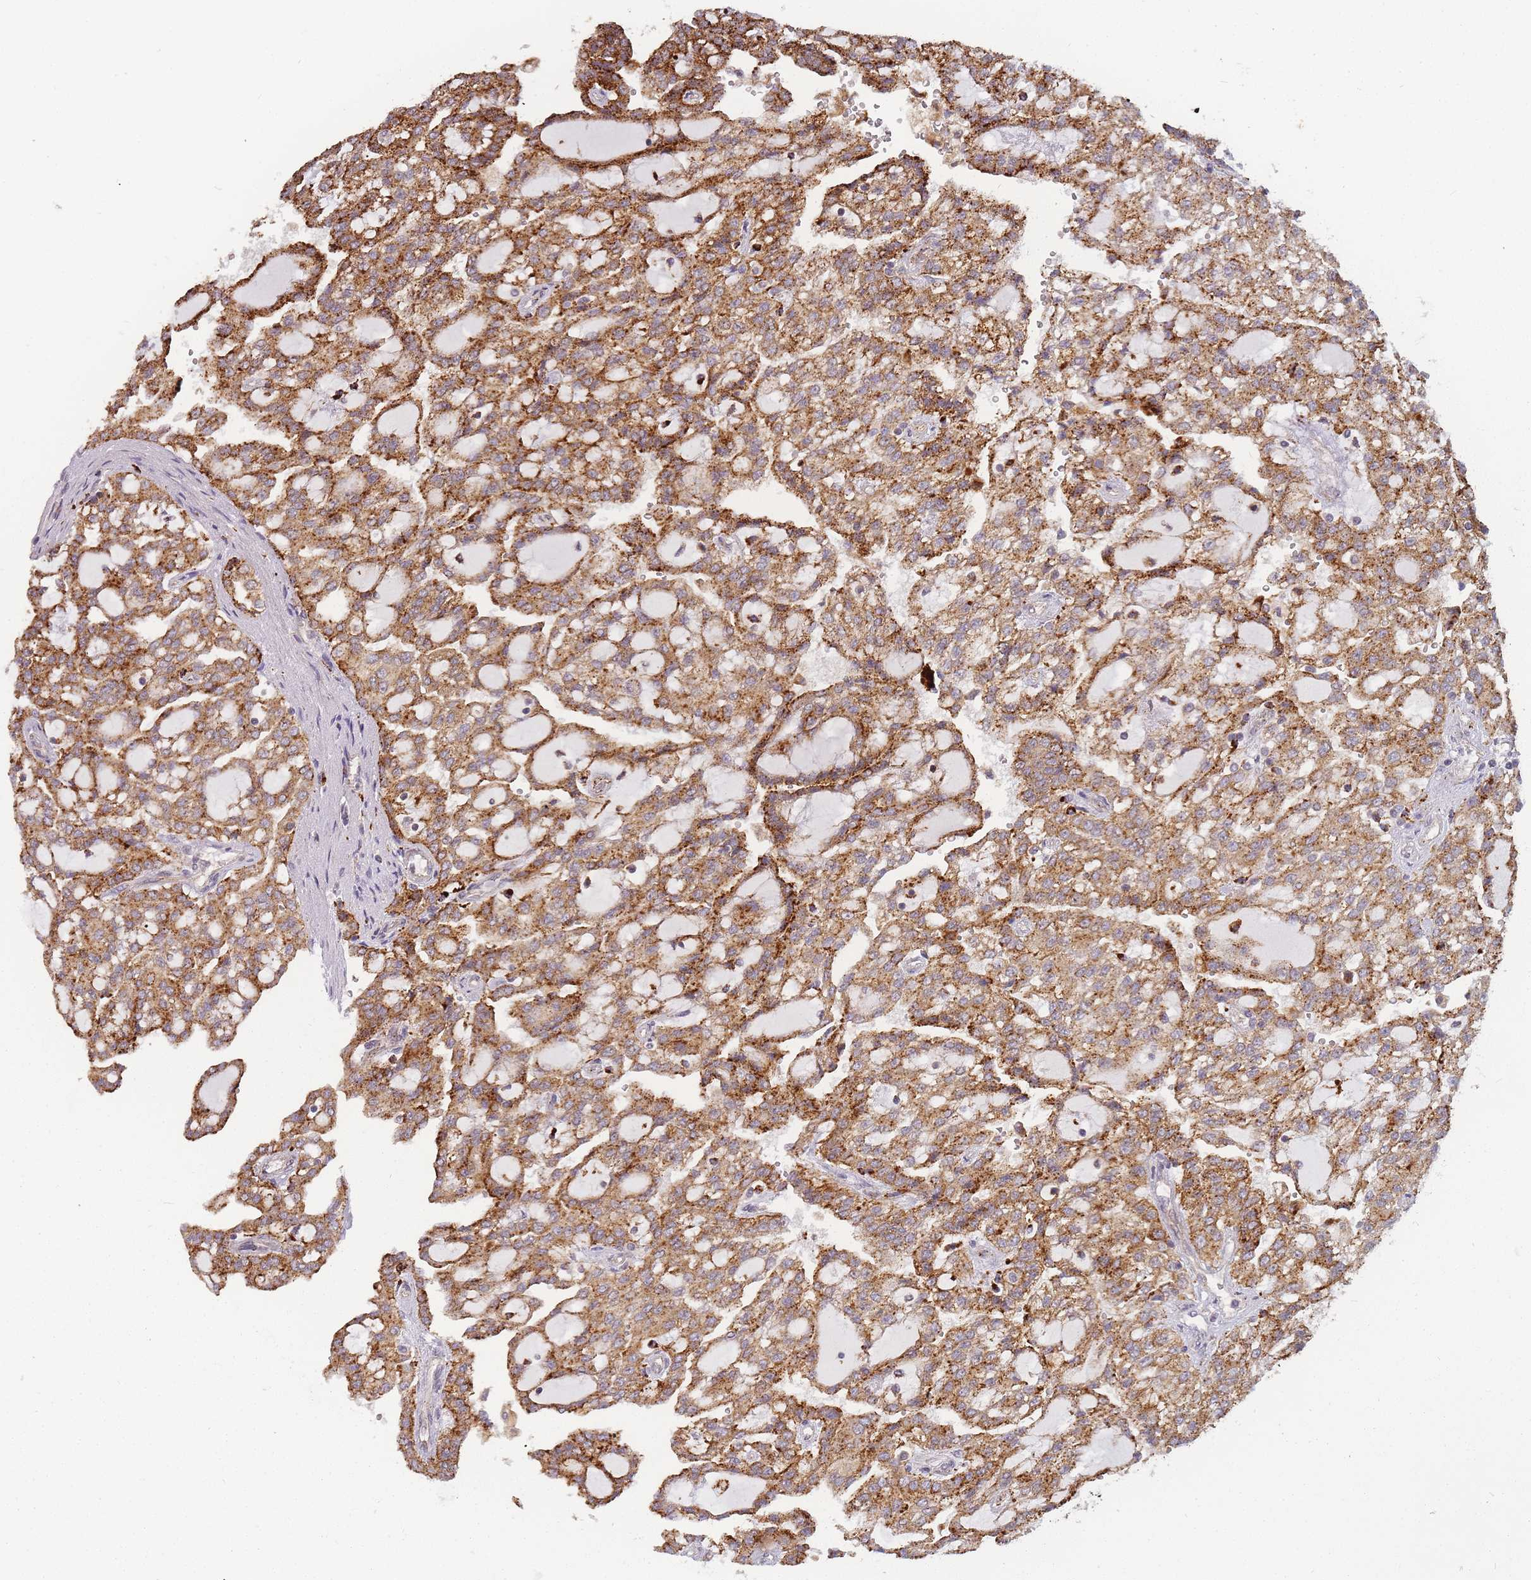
{"staining": {"intensity": "moderate", "quantity": ">75%", "location": "cytoplasmic/membranous"}, "tissue": "renal cancer", "cell_type": "Tumor cells", "image_type": "cancer", "snomed": [{"axis": "morphology", "description": "Adenocarcinoma, NOS"}, {"axis": "topography", "description": "Kidney"}], "caption": "This photomicrograph demonstrates immunohistochemistry (IHC) staining of human adenocarcinoma (renal), with medium moderate cytoplasmic/membranous staining in about >75% of tumor cells.", "gene": "ATG5", "patient": {"sex": "male", "age": 63}}